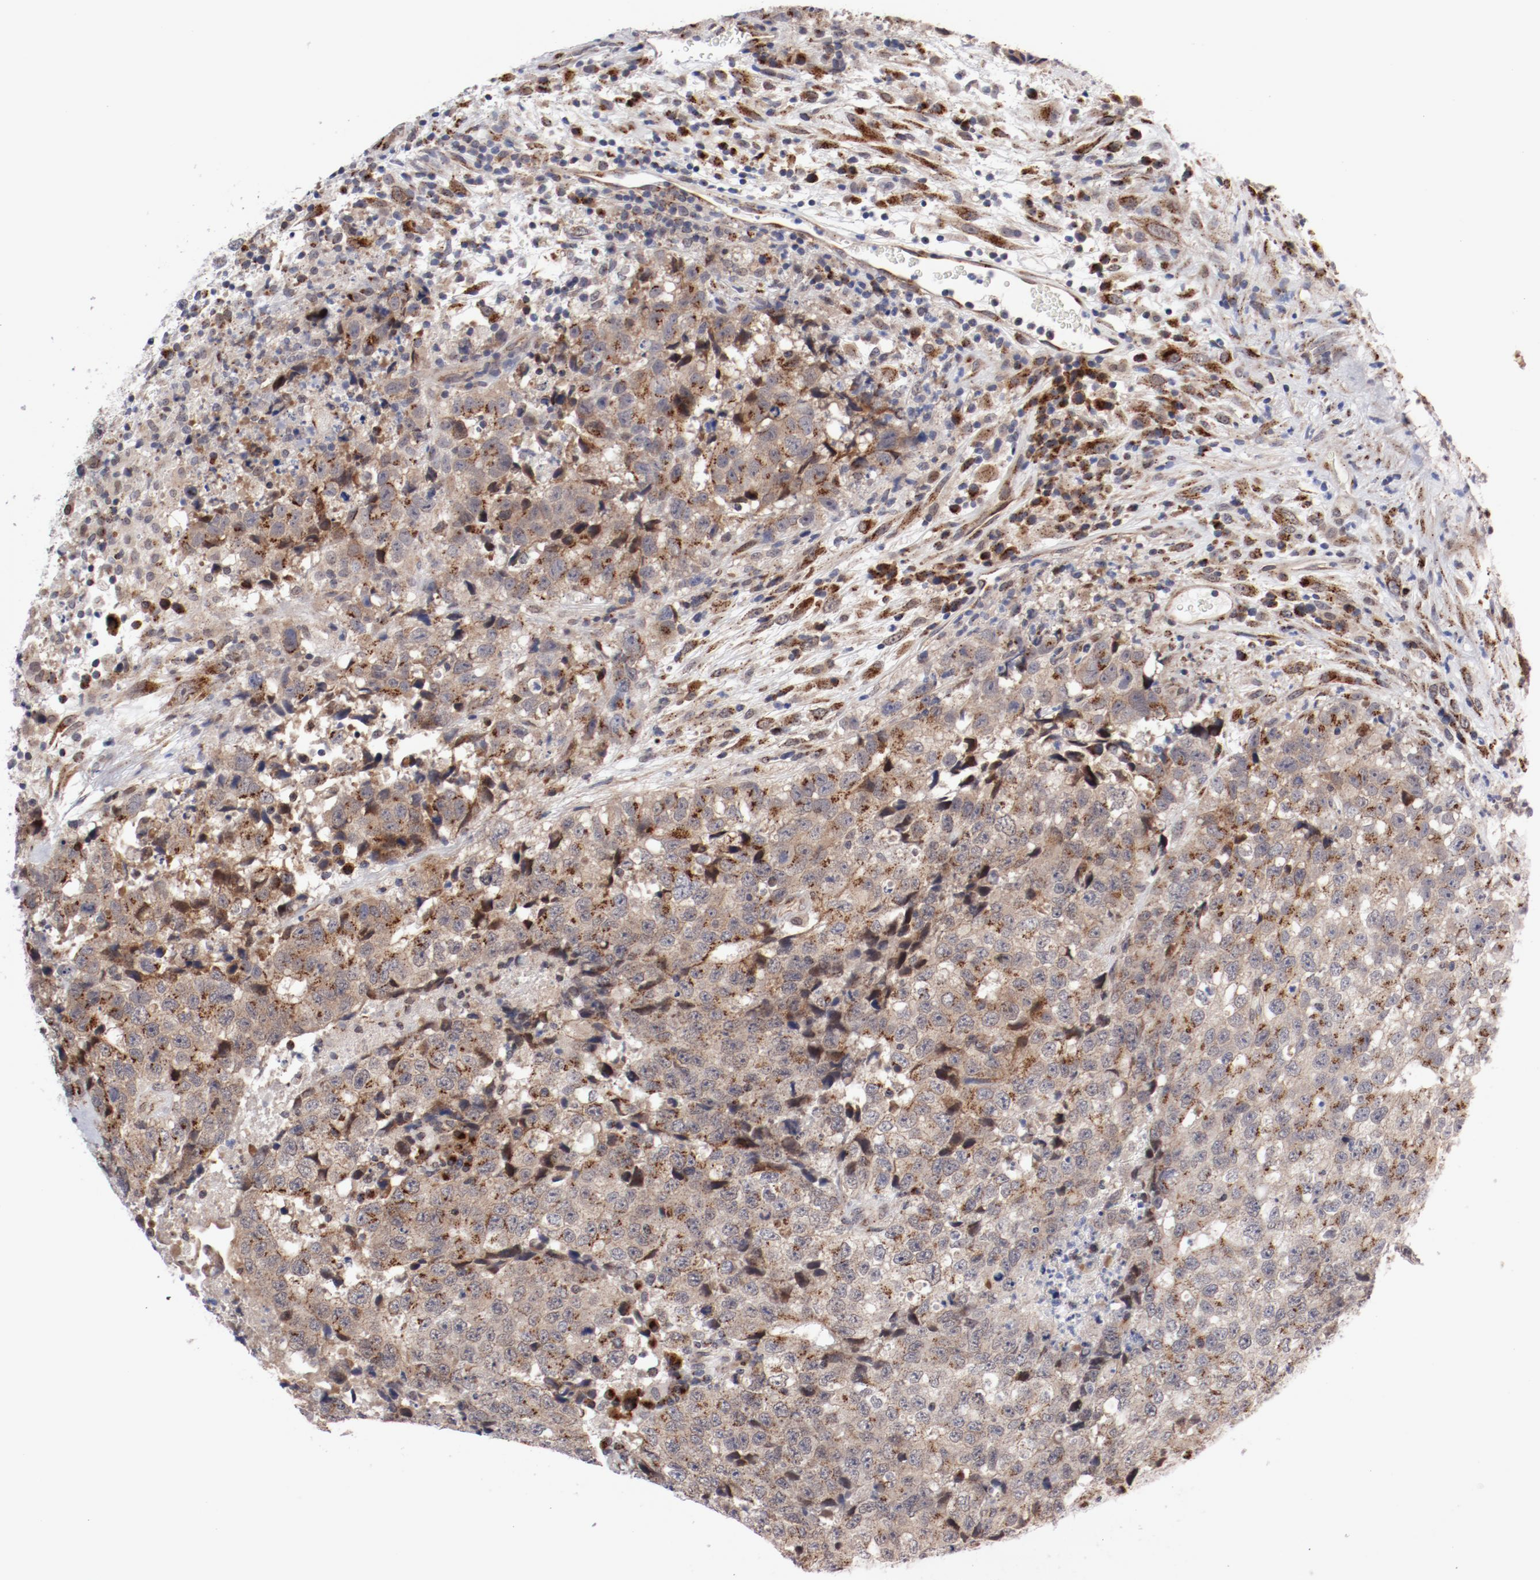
{"staining": {"intensity": "weak", "quantity": "<25%", "location": "cytoplasmic/membranous"}, "tissue": "testis cancer", "cell_type": "Tumor cells", "image_type": "cancer", "snomed": [{"axis": "morphology", "description": "Necrosis, NOS"}, {"axis": "morphology", "description": "Carcinoma, Embryonal, NOS"}, {"axis": "topography", "description": "Testis"}], "caption": "Immunohistochemistry image of human testis embryonal carcinoma stained for a protein (brown), which exhibits no staining in tumor cells.", "gene": "RPL12", "patient": {"sex": "male", "age": 19}}